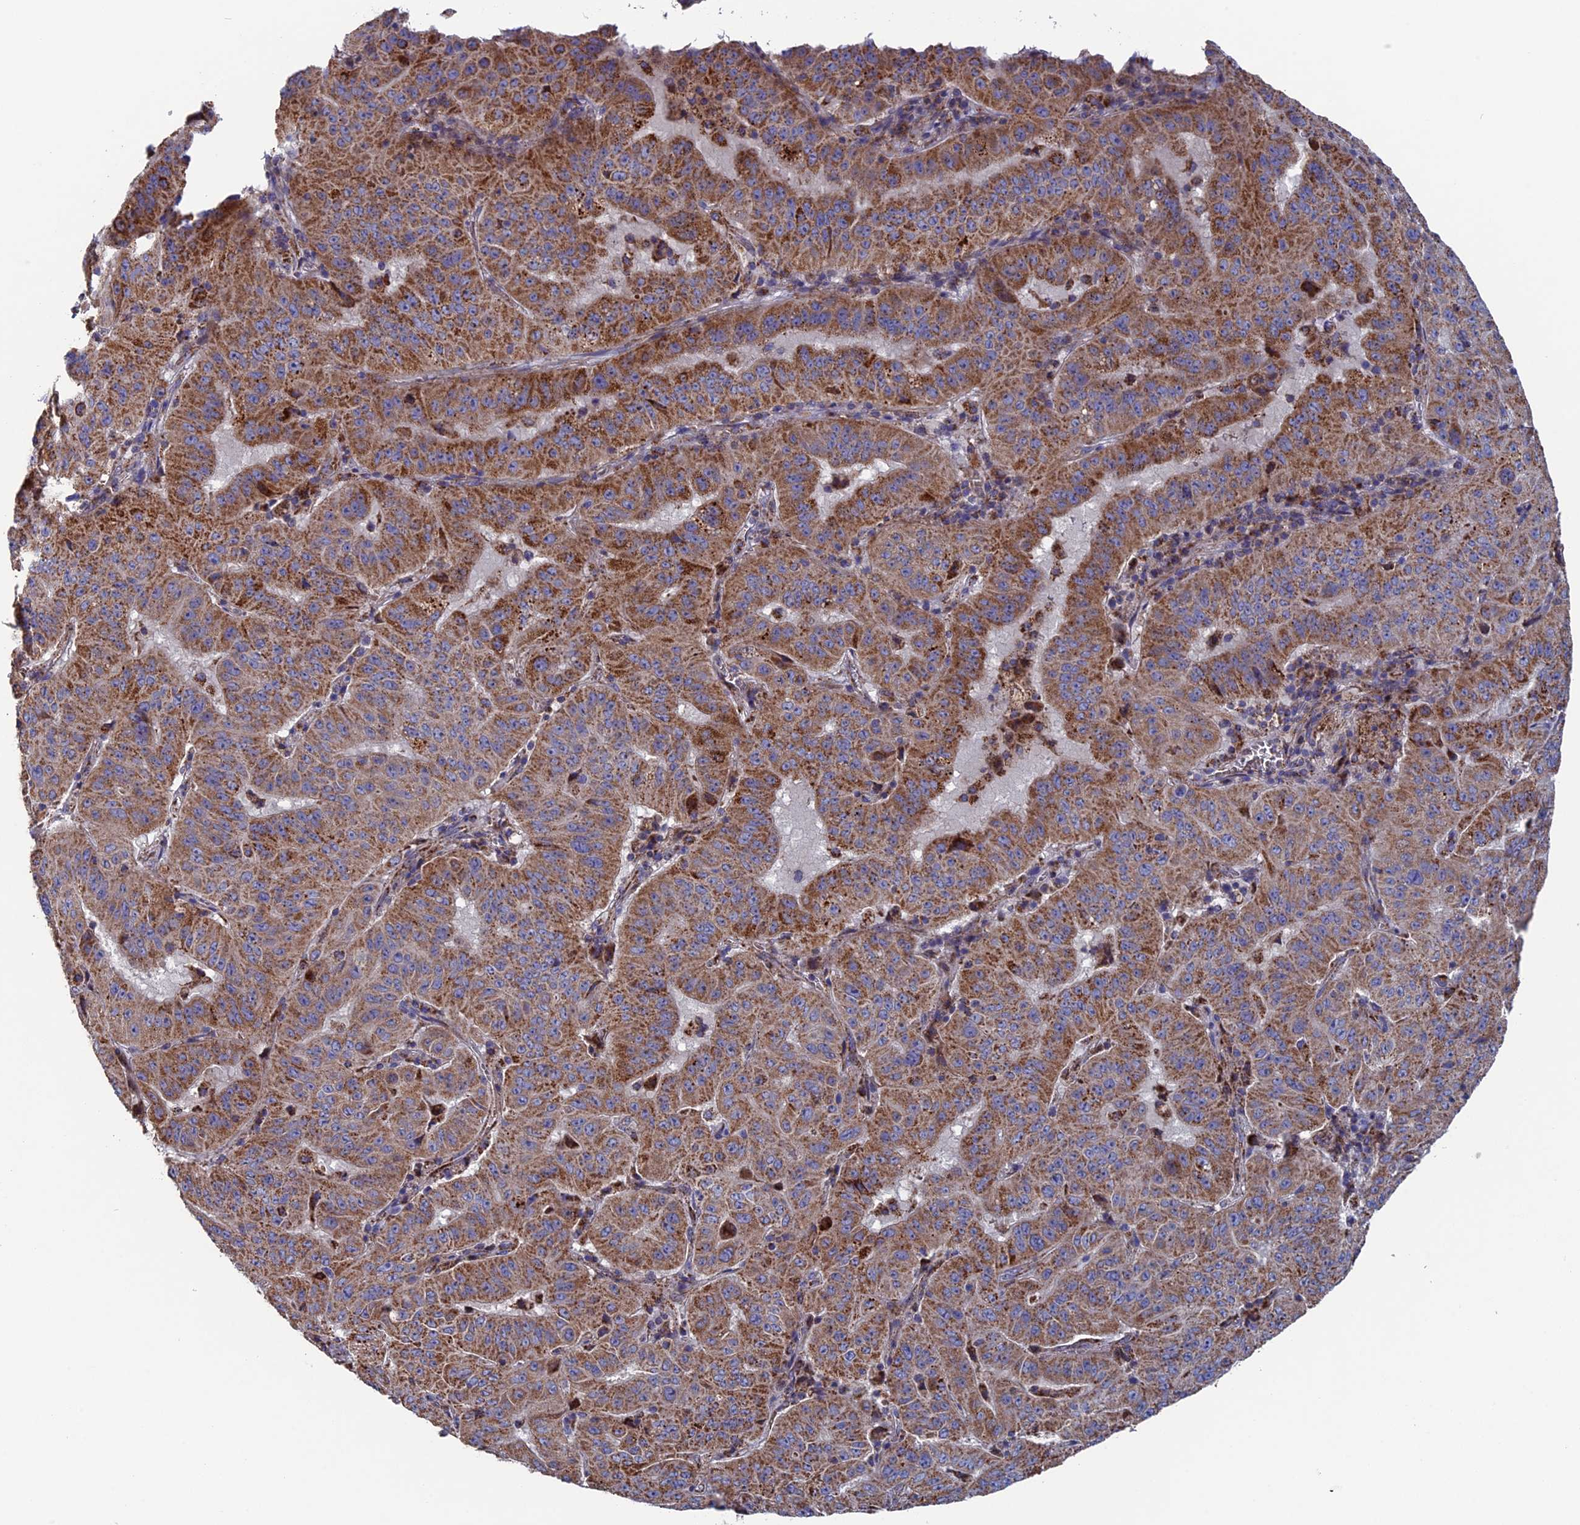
{"staining": {"intensity": "moderate", "quantity": ">75%", "location": "cytoplasmic/membranous"}, "tissue": "pancreatic cancer", "cell_type": "Tumor cells", "image_type": "cancer", "snomed": [{"axis": "morphology", "description": "Adenocarcinoma, NOS"}, {"axis": "topography", "description": "Pancreas"}], "caption": "Pancreatic cancer tissue reveals moderate cytoplasmic/membranous positivity in about >75% of tumor cells", "gene": "TGFA", "patient": {"sex": "male", "age": 63}}